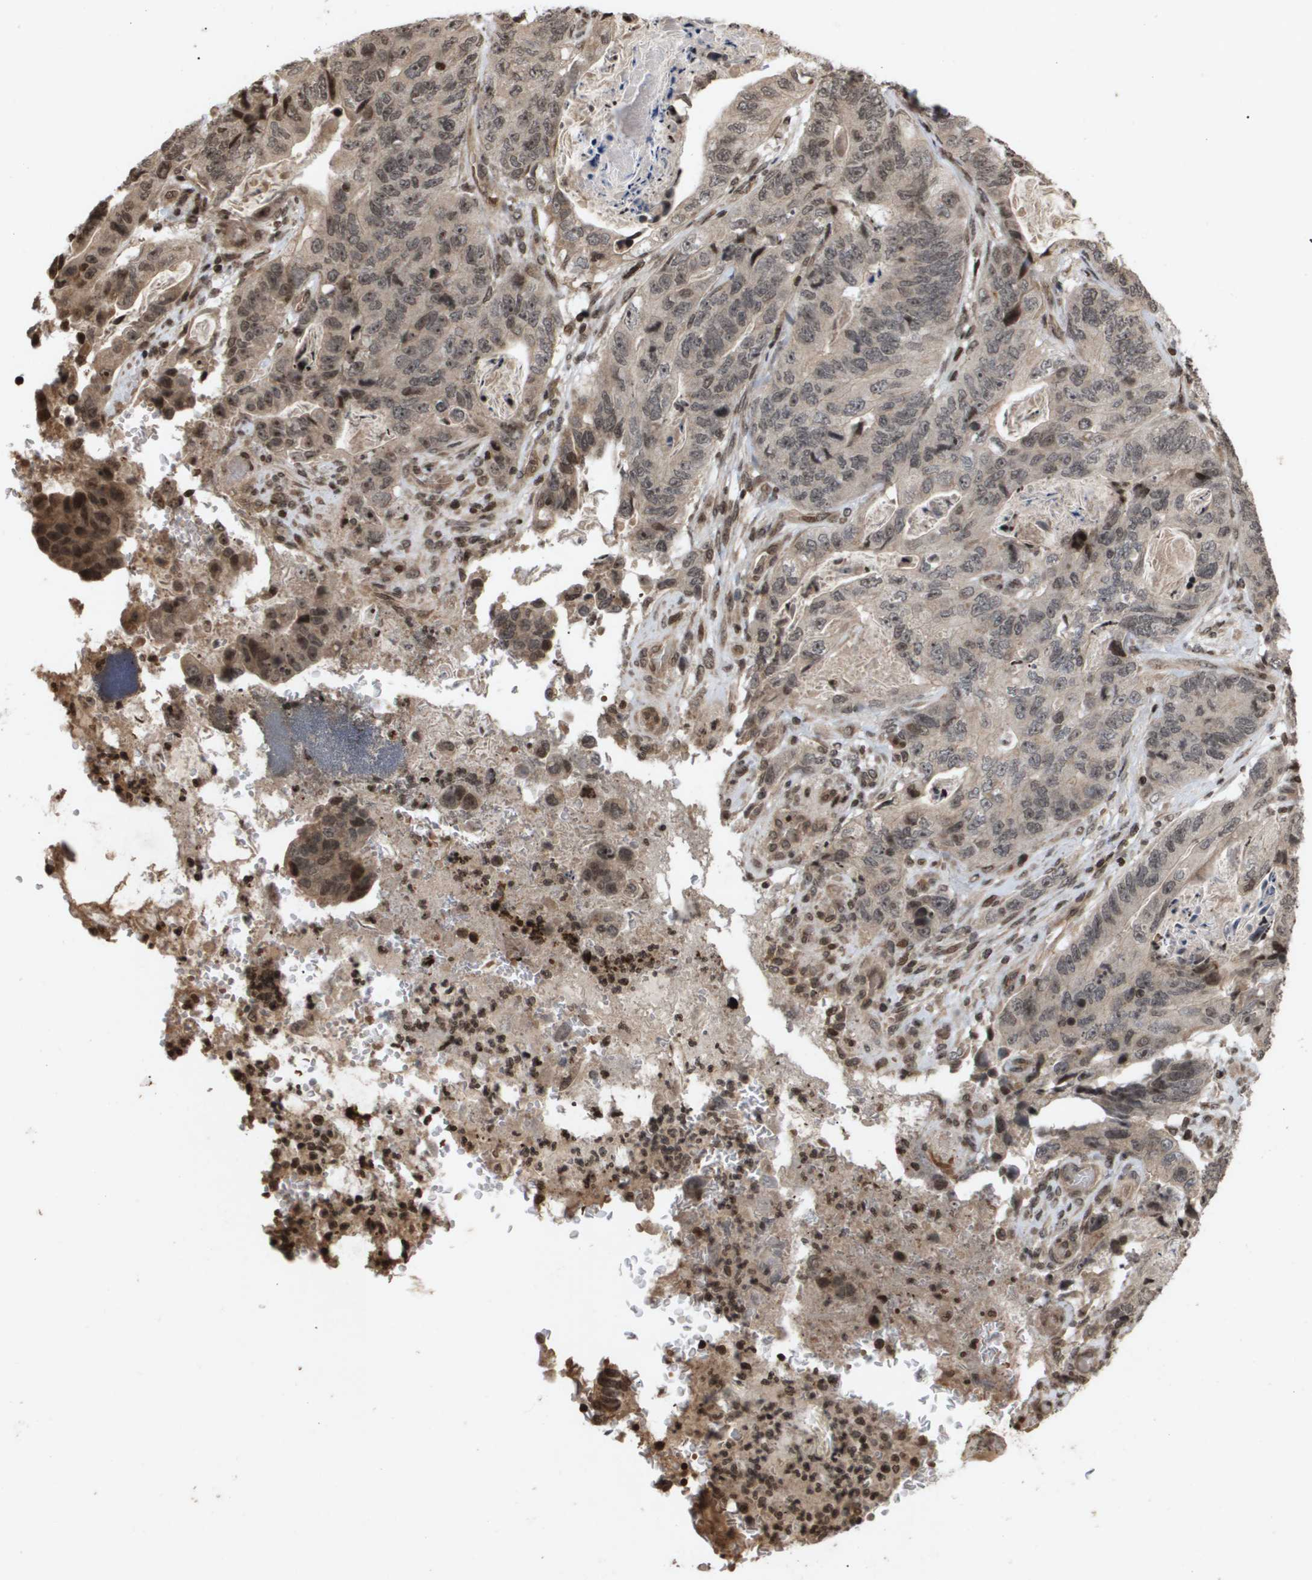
{"staining": {"intensity": "weak", "quantity": "25%-75%", "location": "cytoplasmic/membranous"}, "tissue": "stomach cancer", "cell_type": "Tumor cells", "image_type": "cancer", "snomed": [{"axis": "morphology", "description": "Adenocarcinoma, NOS"}, {"axis": "topography", "description": "Stomach"}], "caption": "Stomach adenocarcinoma stained with a protein marker exhibits weak staining in tumor cells.", "gene": "HSPA6", "patient": {"sex": "female", "age": 89}}